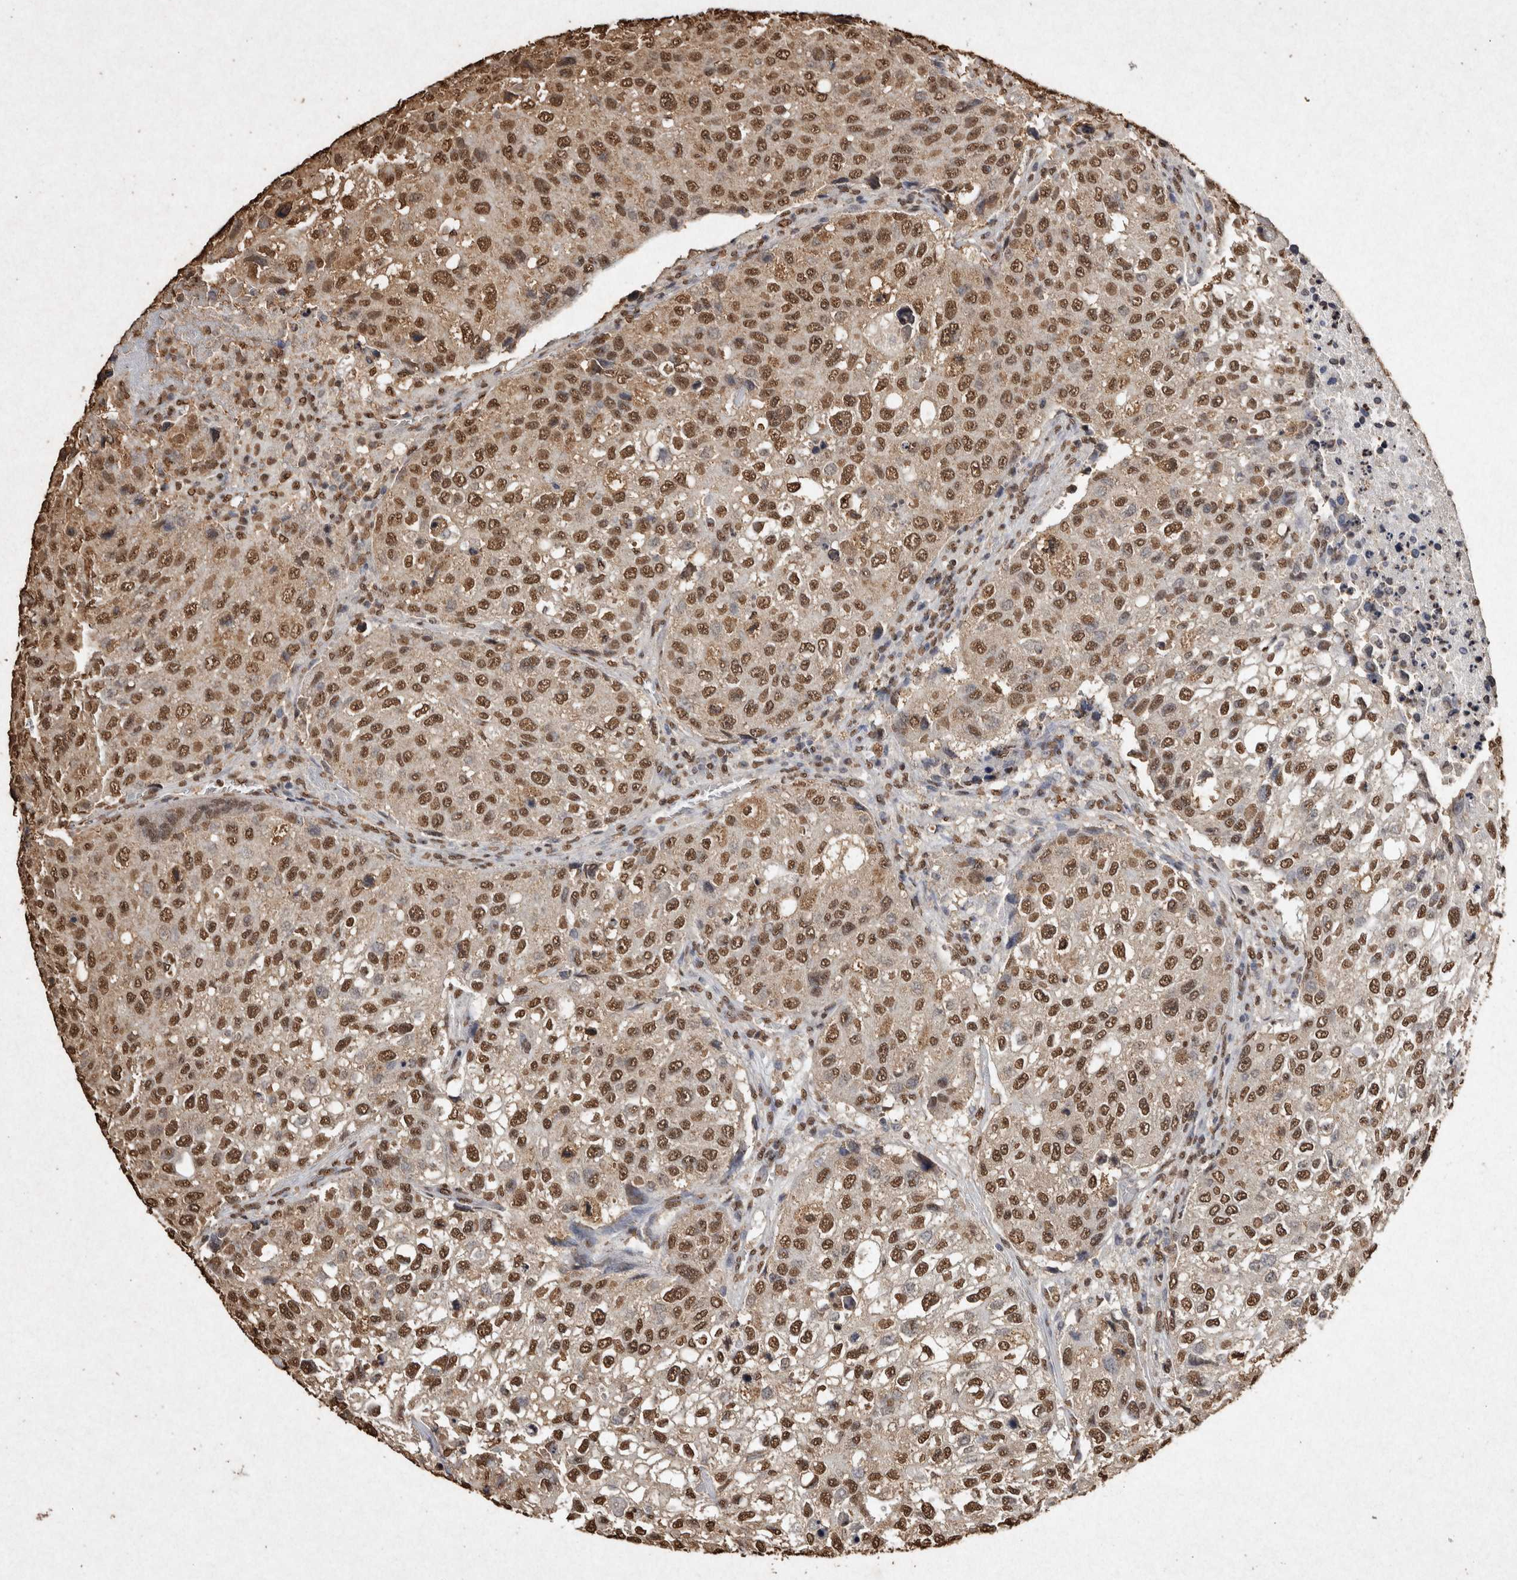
{"staining": {"intensity": "moderate", "quantity": ">75%", "location": "nuclear"}, "tissue": "urothelial cancer", "cell_type": "Tumor cells", "image_type": "cancer", "snomed": [{"axis": "morphology", "description": "Urothelial carcinoma, High grade"}, {"axis": "topography", "description": "Lymph node"}, {"axis": "topography", "description": "Urinary bladder"}], "caption": "Immunohistochemistry micrograph of urothelial carcinoma (high-grade) stained for a protein (brown), which reveals medium levels of moderate nuclear expression in about >75% of tumor cells.", "gene": "FSTL3", "patient": {"sex": "male", "age": 51}}